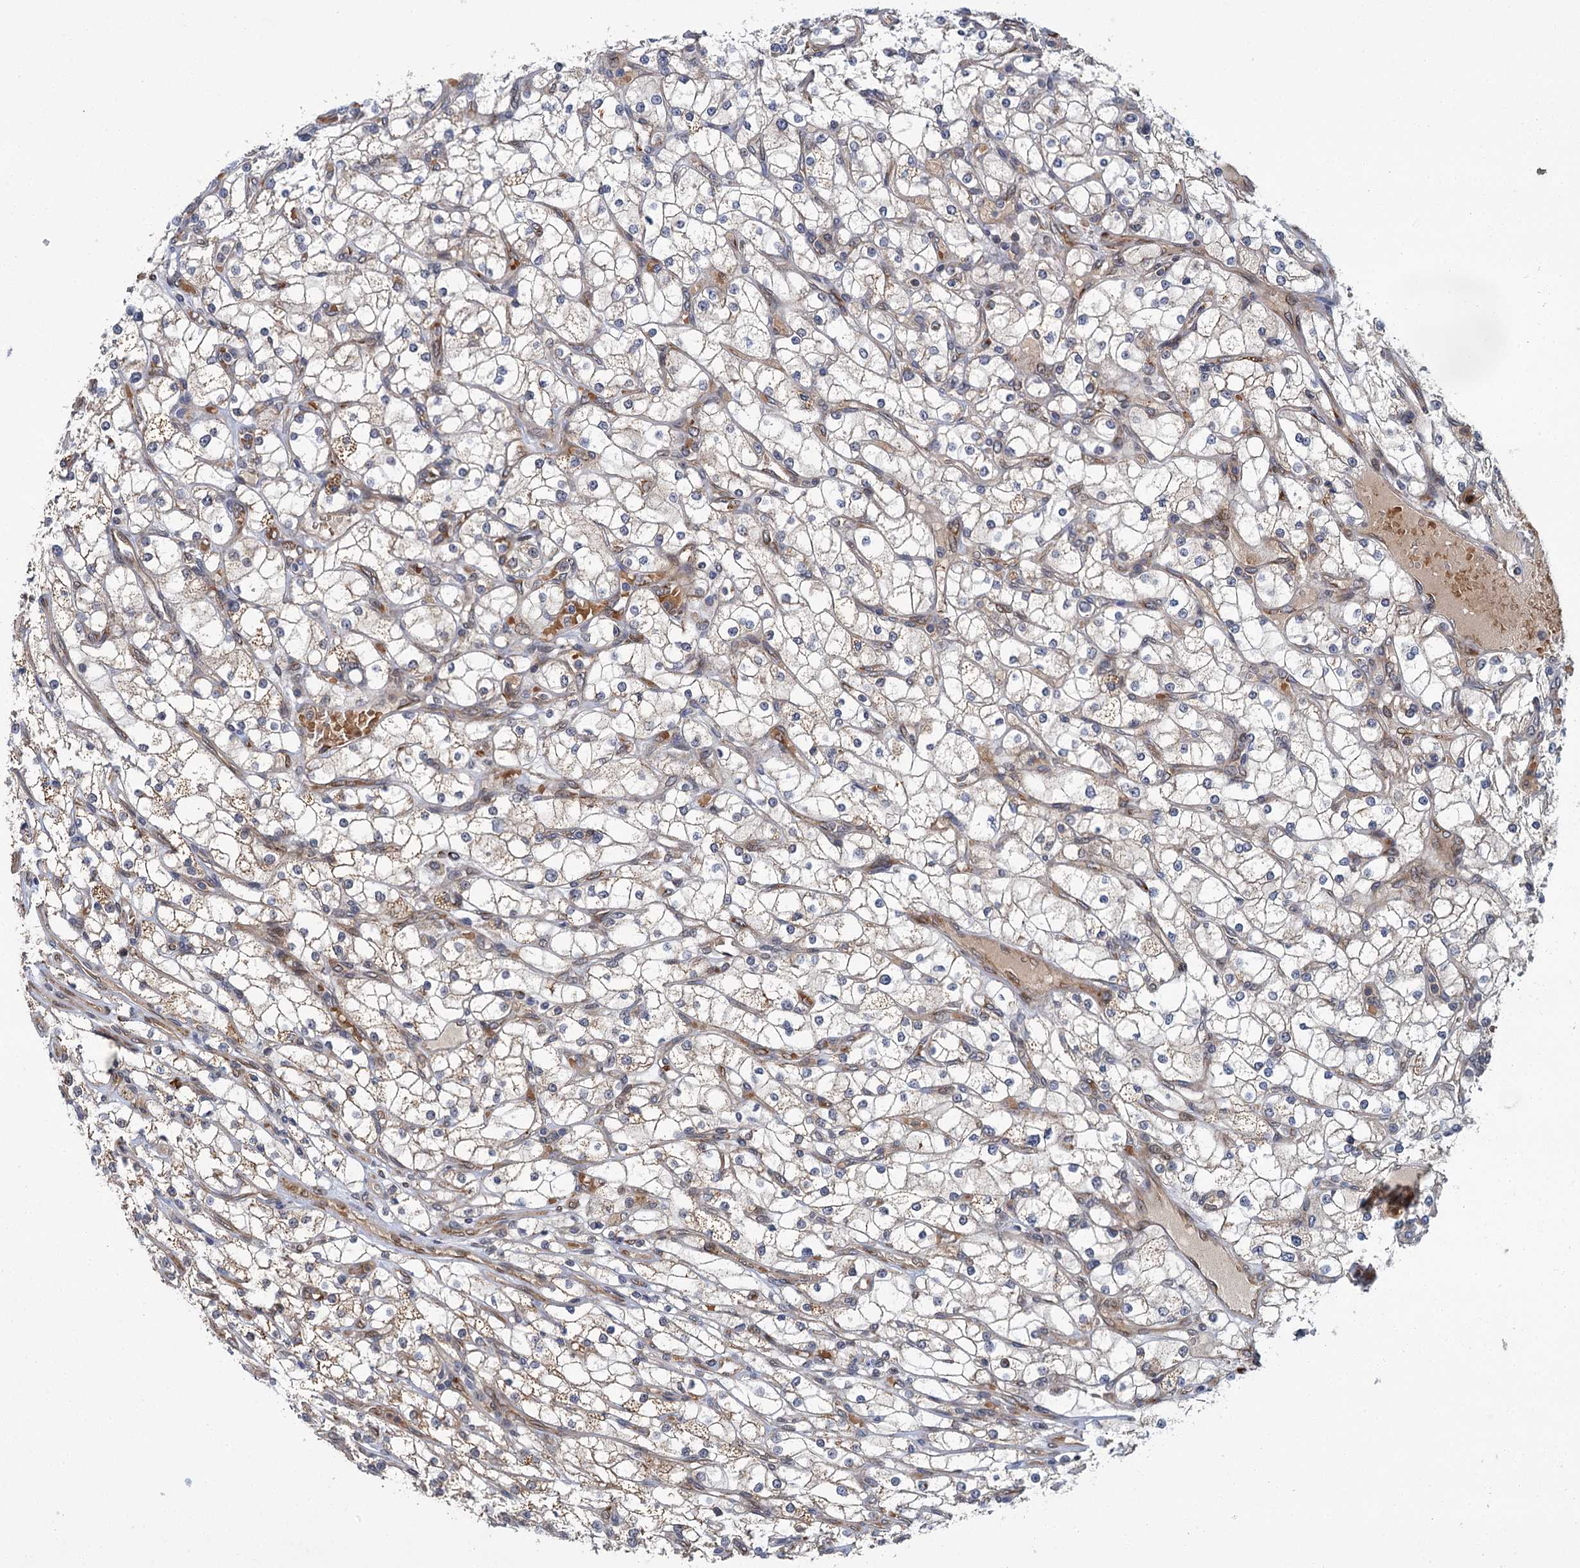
{"staining": {"intensity": "weak", "quantity": "<25%", "location": "cytoplasmic/membranous"}, "tissue": "renal cancer", "cell_type": "Tumor cells", "image_type": "cancer", "snomed": [{"axis": "morphology", "description": "Adenocarcinoma, NOS"}, {"axis": "topography", "description": "Kidney"}], "caption": "Tumor cells show no significant protein staining in adenocarcinoma (renal).", "gene": "APBA2", "patient": {"sex": "male", "age": 80}}